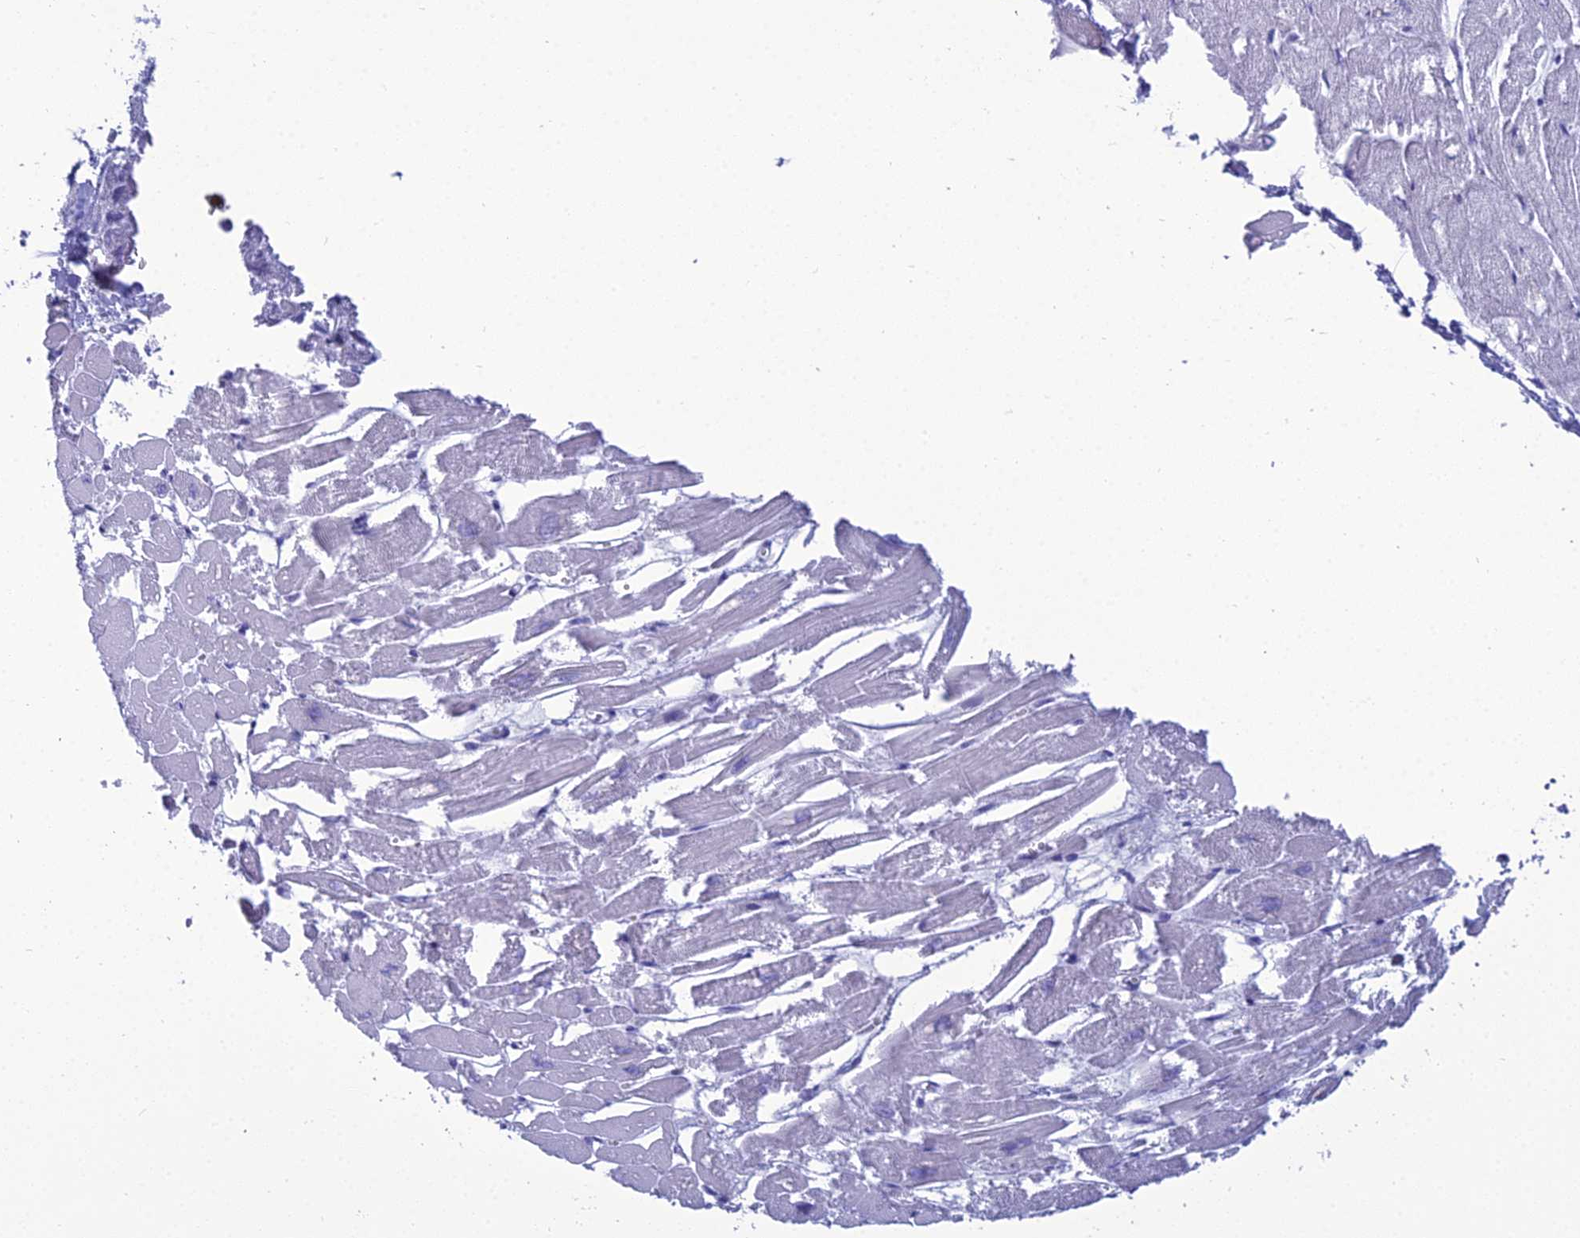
{"staining": {"intensity": "negative", "quantity": "none", "location": "none"}, "tissue": "heart muscle", "cell_type": "Cardiomyocytes", "image_type": "normal", "snomed": [{"axis": "morphology", "description": "Normal tissue, NOS"}, {"axis": "topography", "description": "Heart"}], "caption": "Heart muscle stained for a protein using immunohistochemistry (IHC) exhibits no staining cardiomyocytes.", "gene": "GNPNAT1", "patient": {"sex": "male", "age": 54}}